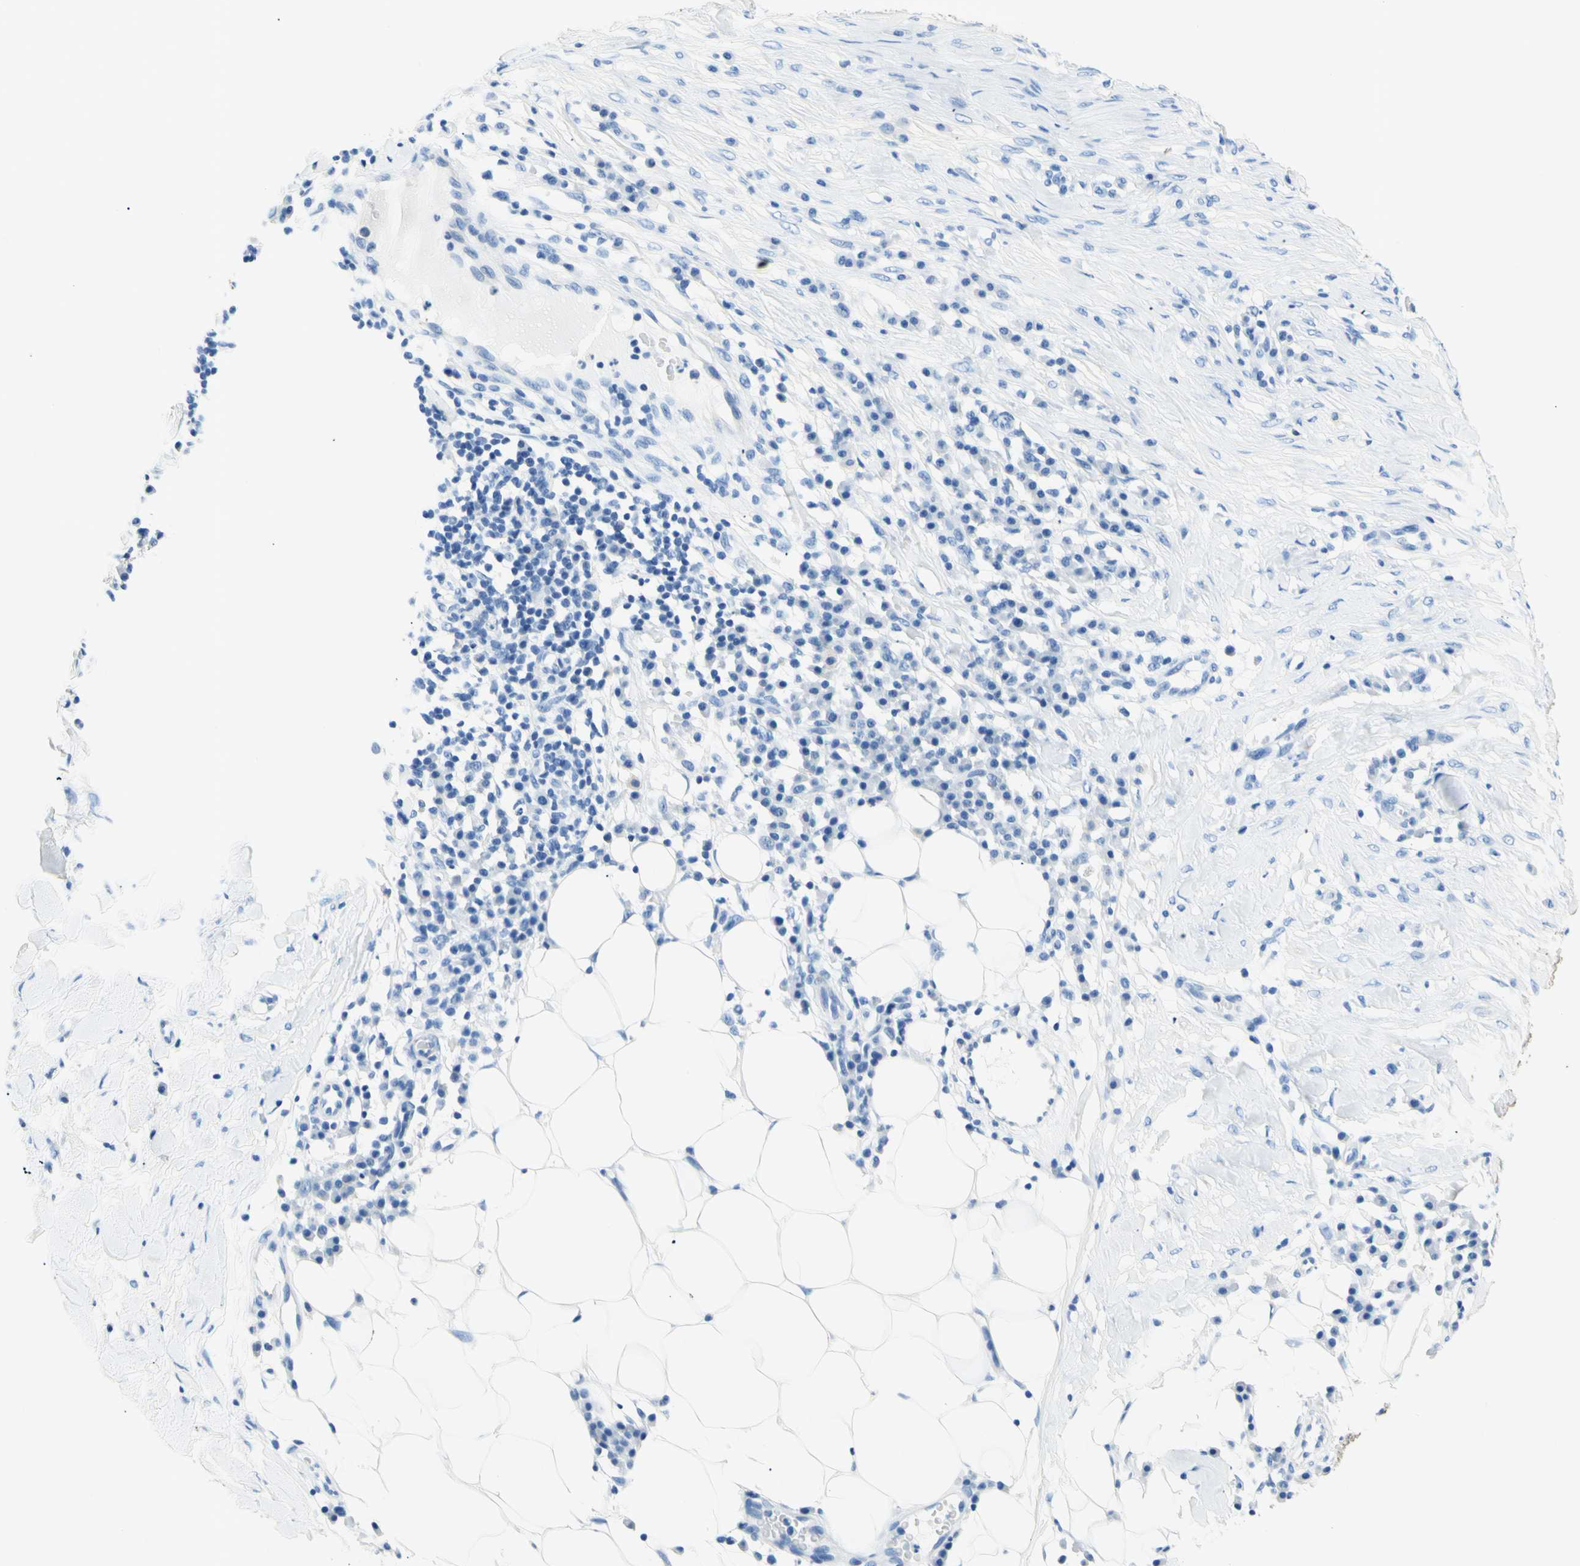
{"staining": {"intensity": "negative", "quantity": "none", "location": "none"}, "tissue": "skin cancer", "cell_type": "Tumor cells", "image_type": "cancer", "snomed": [{"axis": "morphology", "description": "Squamous cell carcinoma, NOS"}, {"axis": "topography", "description": "Skin"}], "caption": "Tumor cells show no significant positivity in skin cancer (squamous cell carcinoma).", "gene": "HPCA", "patient": {"sex": "male", "age": 24}}